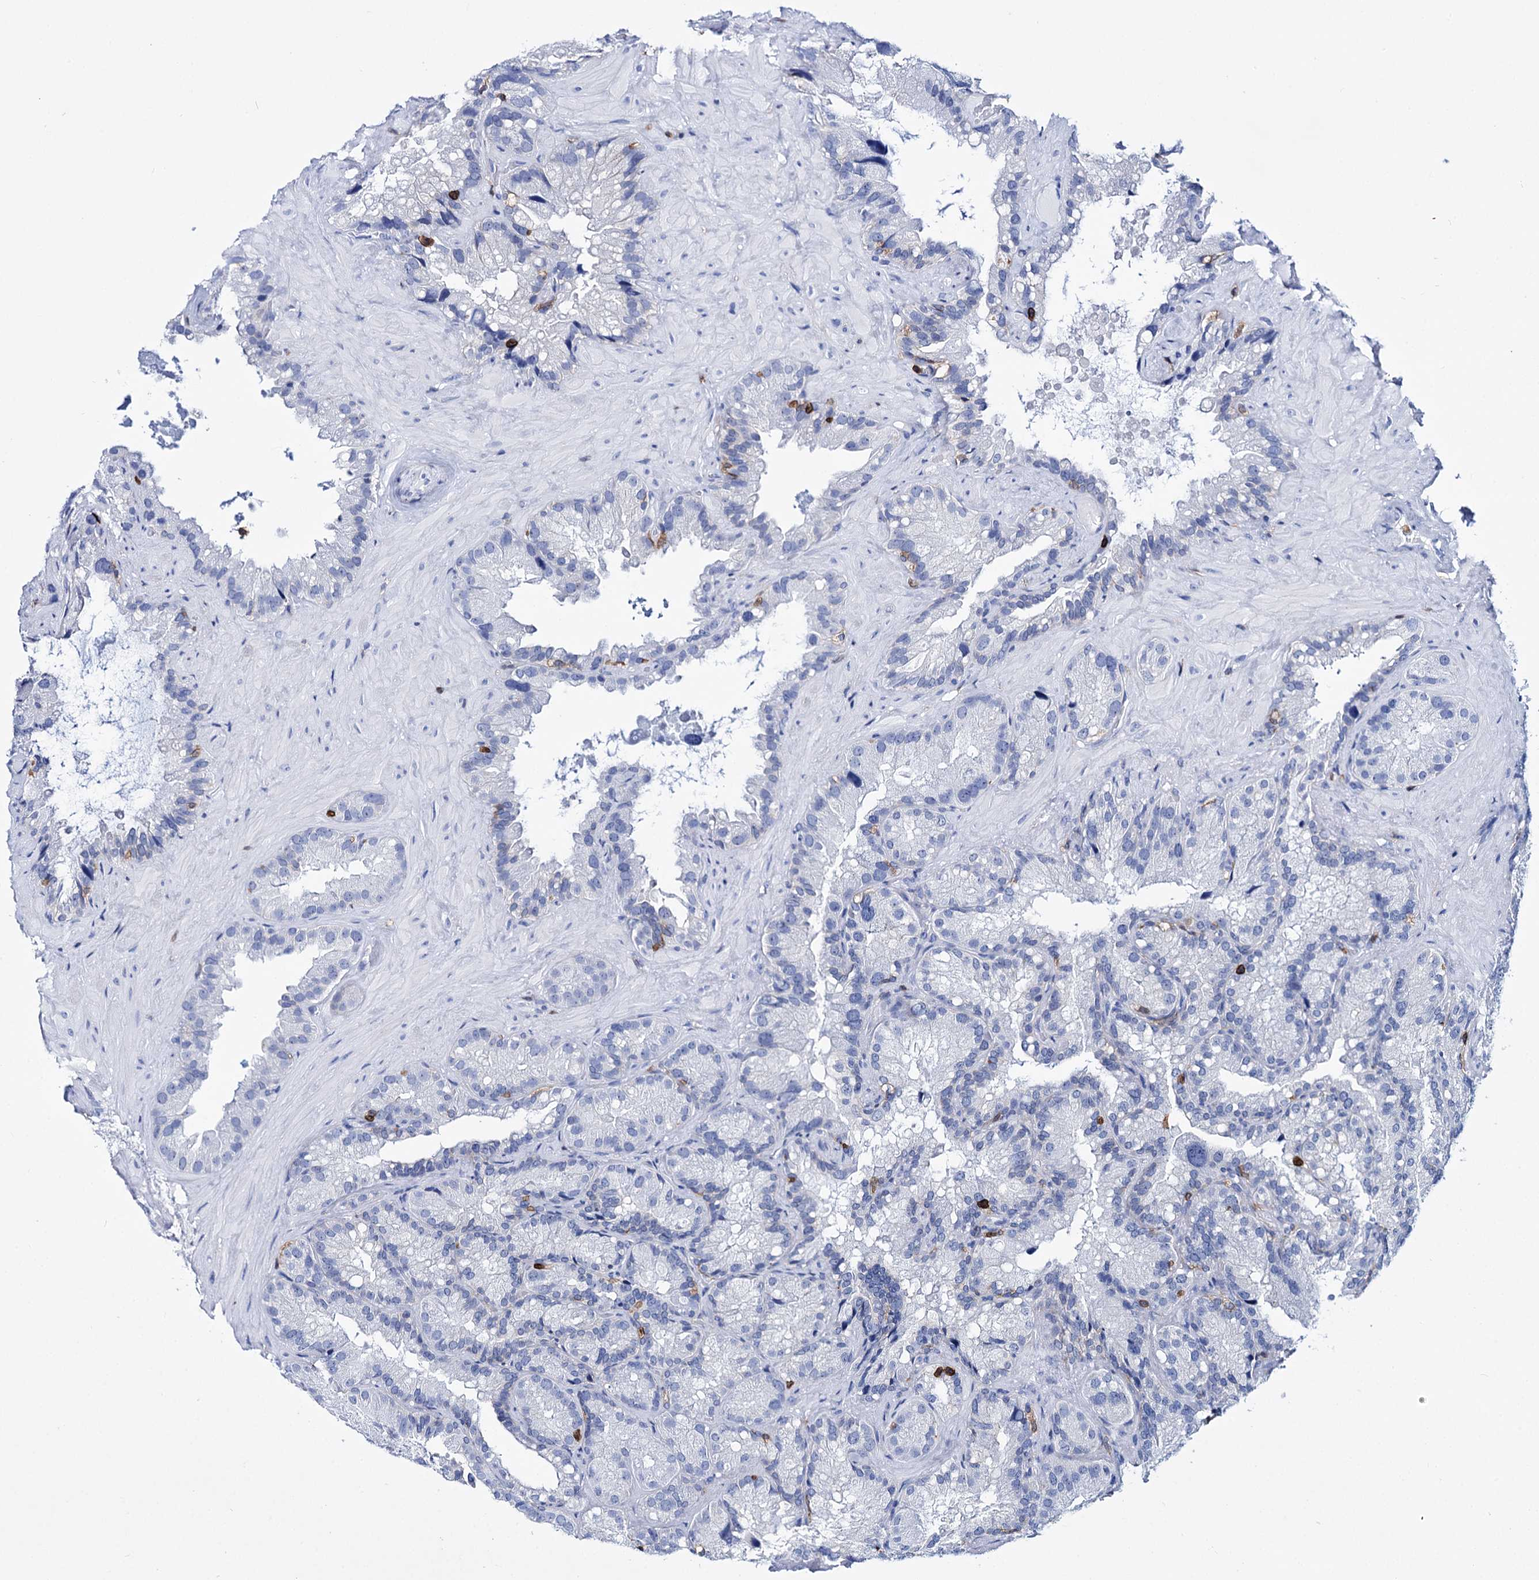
{"staining": {"intensity": "negative", "quantity": "none", "location": "none"}, "tissue": "seminal vesicle", "cell_type": "Glandular cells", "image_type": "normal", "snomed": [{"axis": "morphology", "description": "Normal tissue, NOS"}, {"axis": "topography", "description": "Prostate"}, {"axis": "topography", "description": "Seminal veicle"}], "caption": "Immunohistochemistry image of normal seminal vesicle: human seminal vesicle stained with DAB (3,3'-diaminobenzidine) shows no significant protein expression in glandular cells.", "gene": "DEF6", "patient": {"sex": "male", "age": 68}}